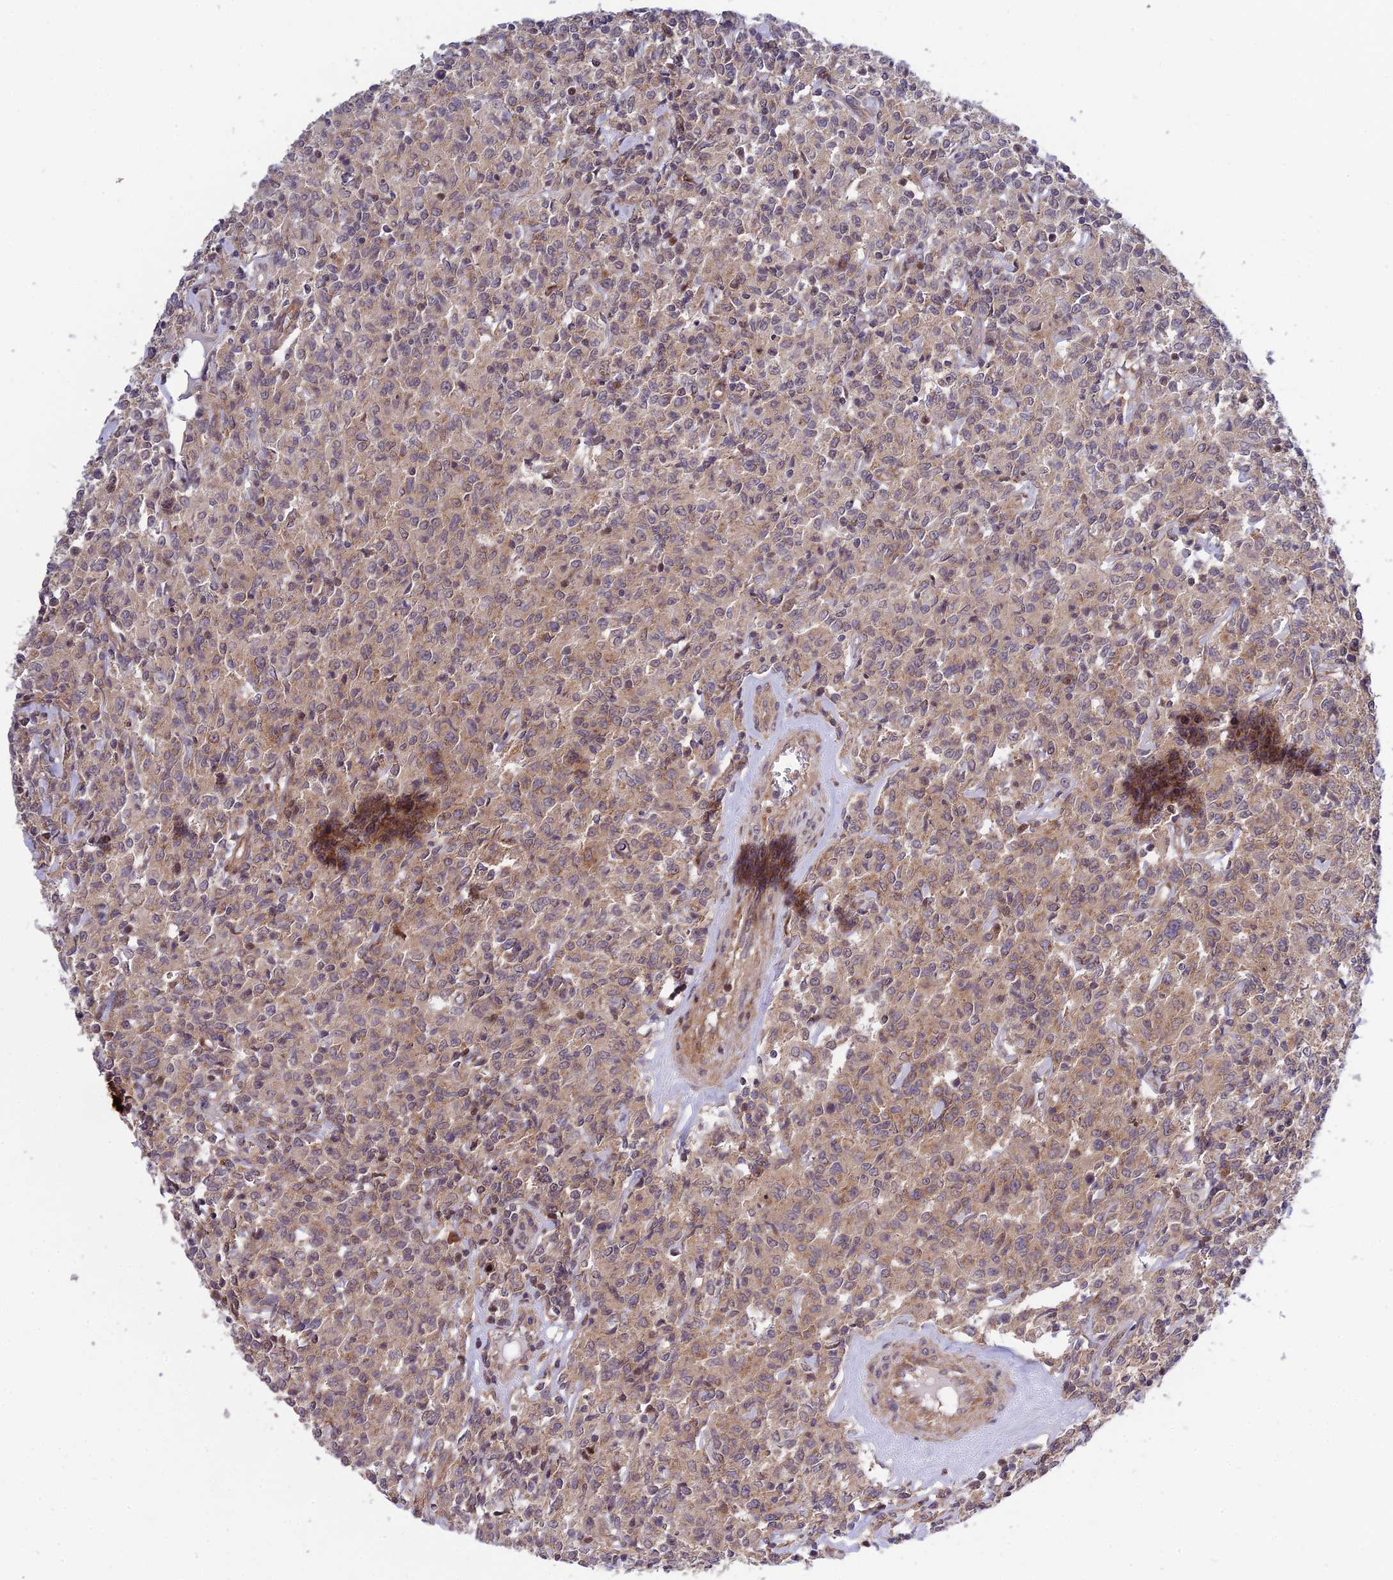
{"staining": {"intensity": "weak", "quantity": ">75%", "location": "cytoplasmic/membranous"}, "tissue": "lymphoma", "cell_type": "Tumor cells", "image_type": "cancer", "snomed": [{"axis": "morphology", "description": "Malignant lymphoma, non-Hodgkin's type, Low grade"}, {"axis": "topography", "description": "Small intestine"}], "caption": "Human lymphoma stained for a protein (brown) demonstrates weak cytoplasmic/membranous positive positivity in about >75% of tumor cells.", "gene": "PLEKHG2", "patient": {"sex": "female", "age": 59}}